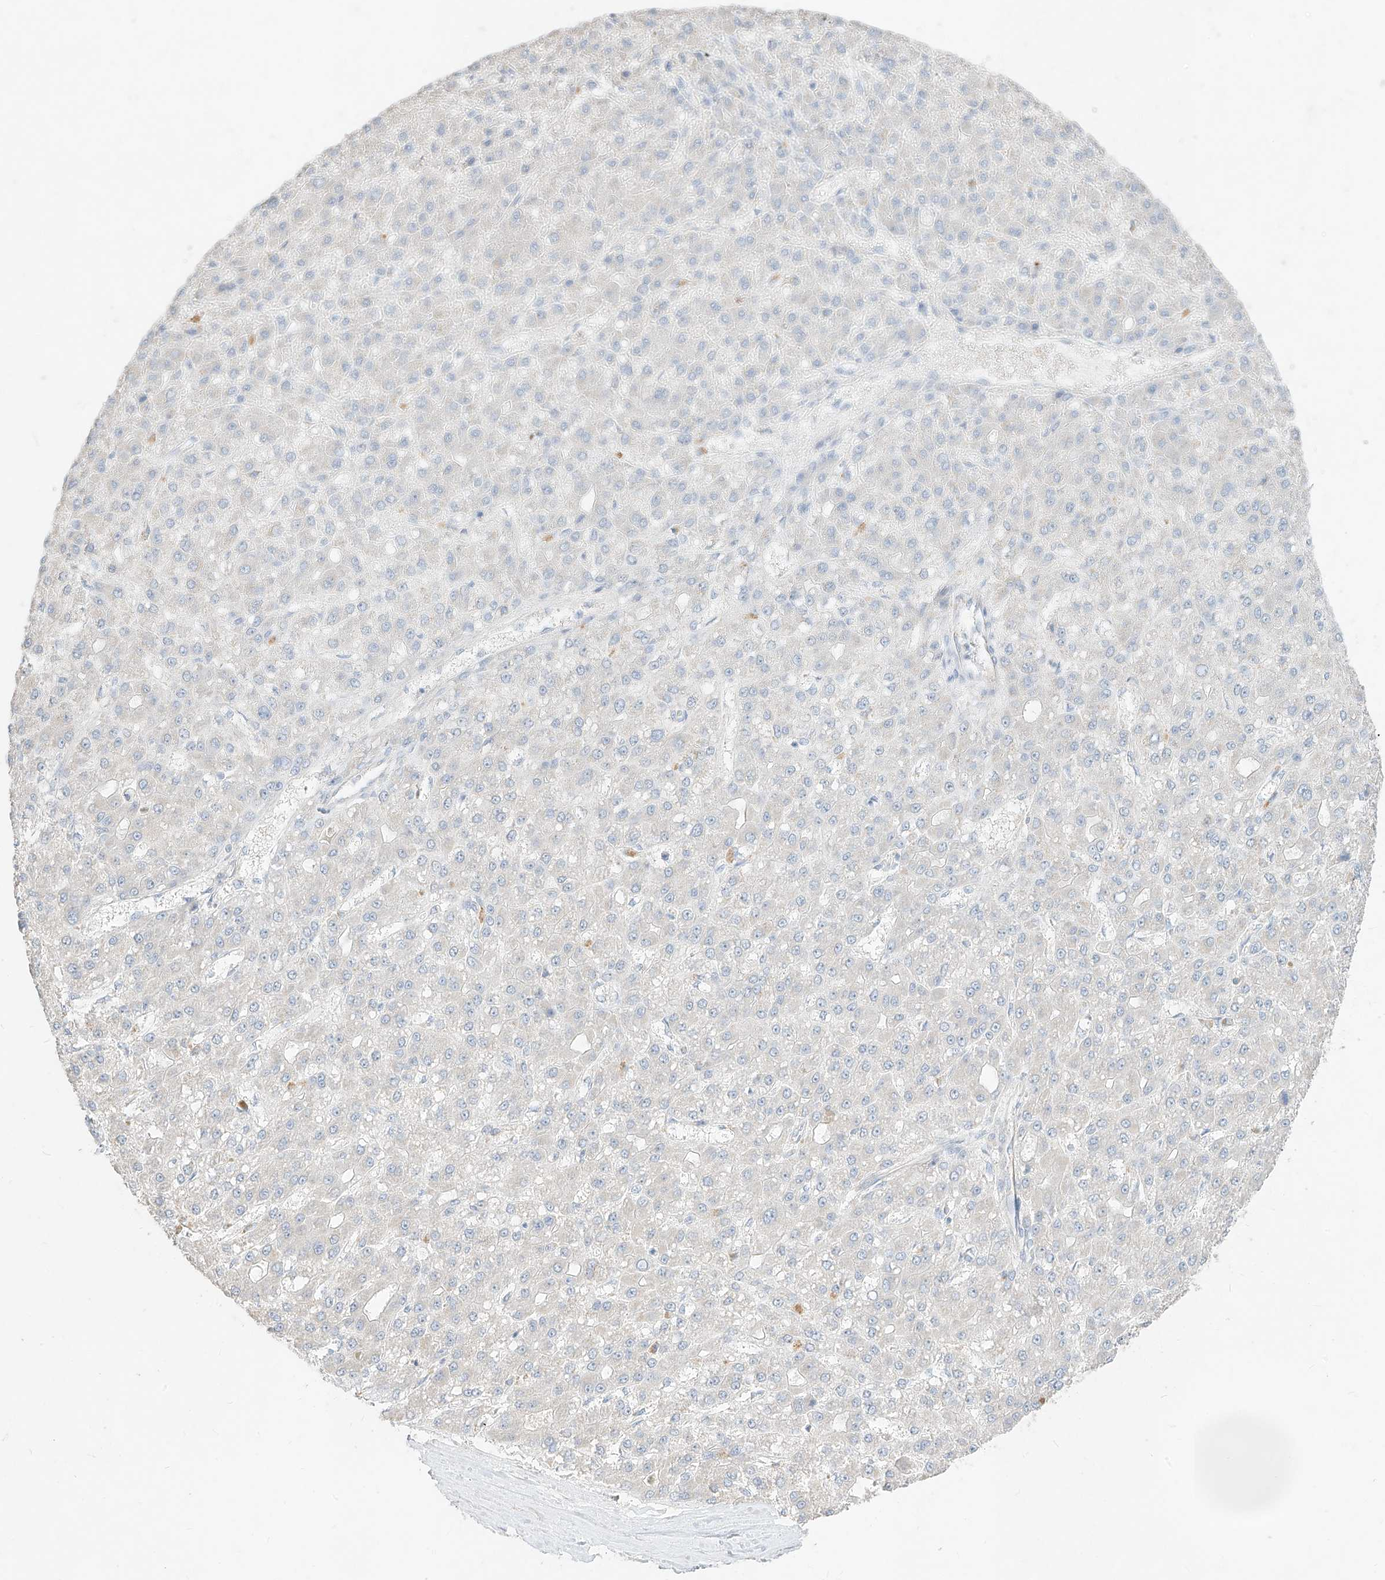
{"staining": {"intensity": "negative", "quantity": "none", "location": "none"}, "tissue": "liver cancer", "cell_type": "Tumor cells", "image_type": "cancer", "snomed": [{"axis": "morphology", "description": "Carcinoma, Hepatocellular, NOS"}, {"axis": "topography", "description": "Liver"}], "caption": "Liver cancer was stained to show a protein in brown. There is no significant positivity in tumor cells.", "gene": "ZZEF1", "patient": {"sex": "male", "age": 67}}